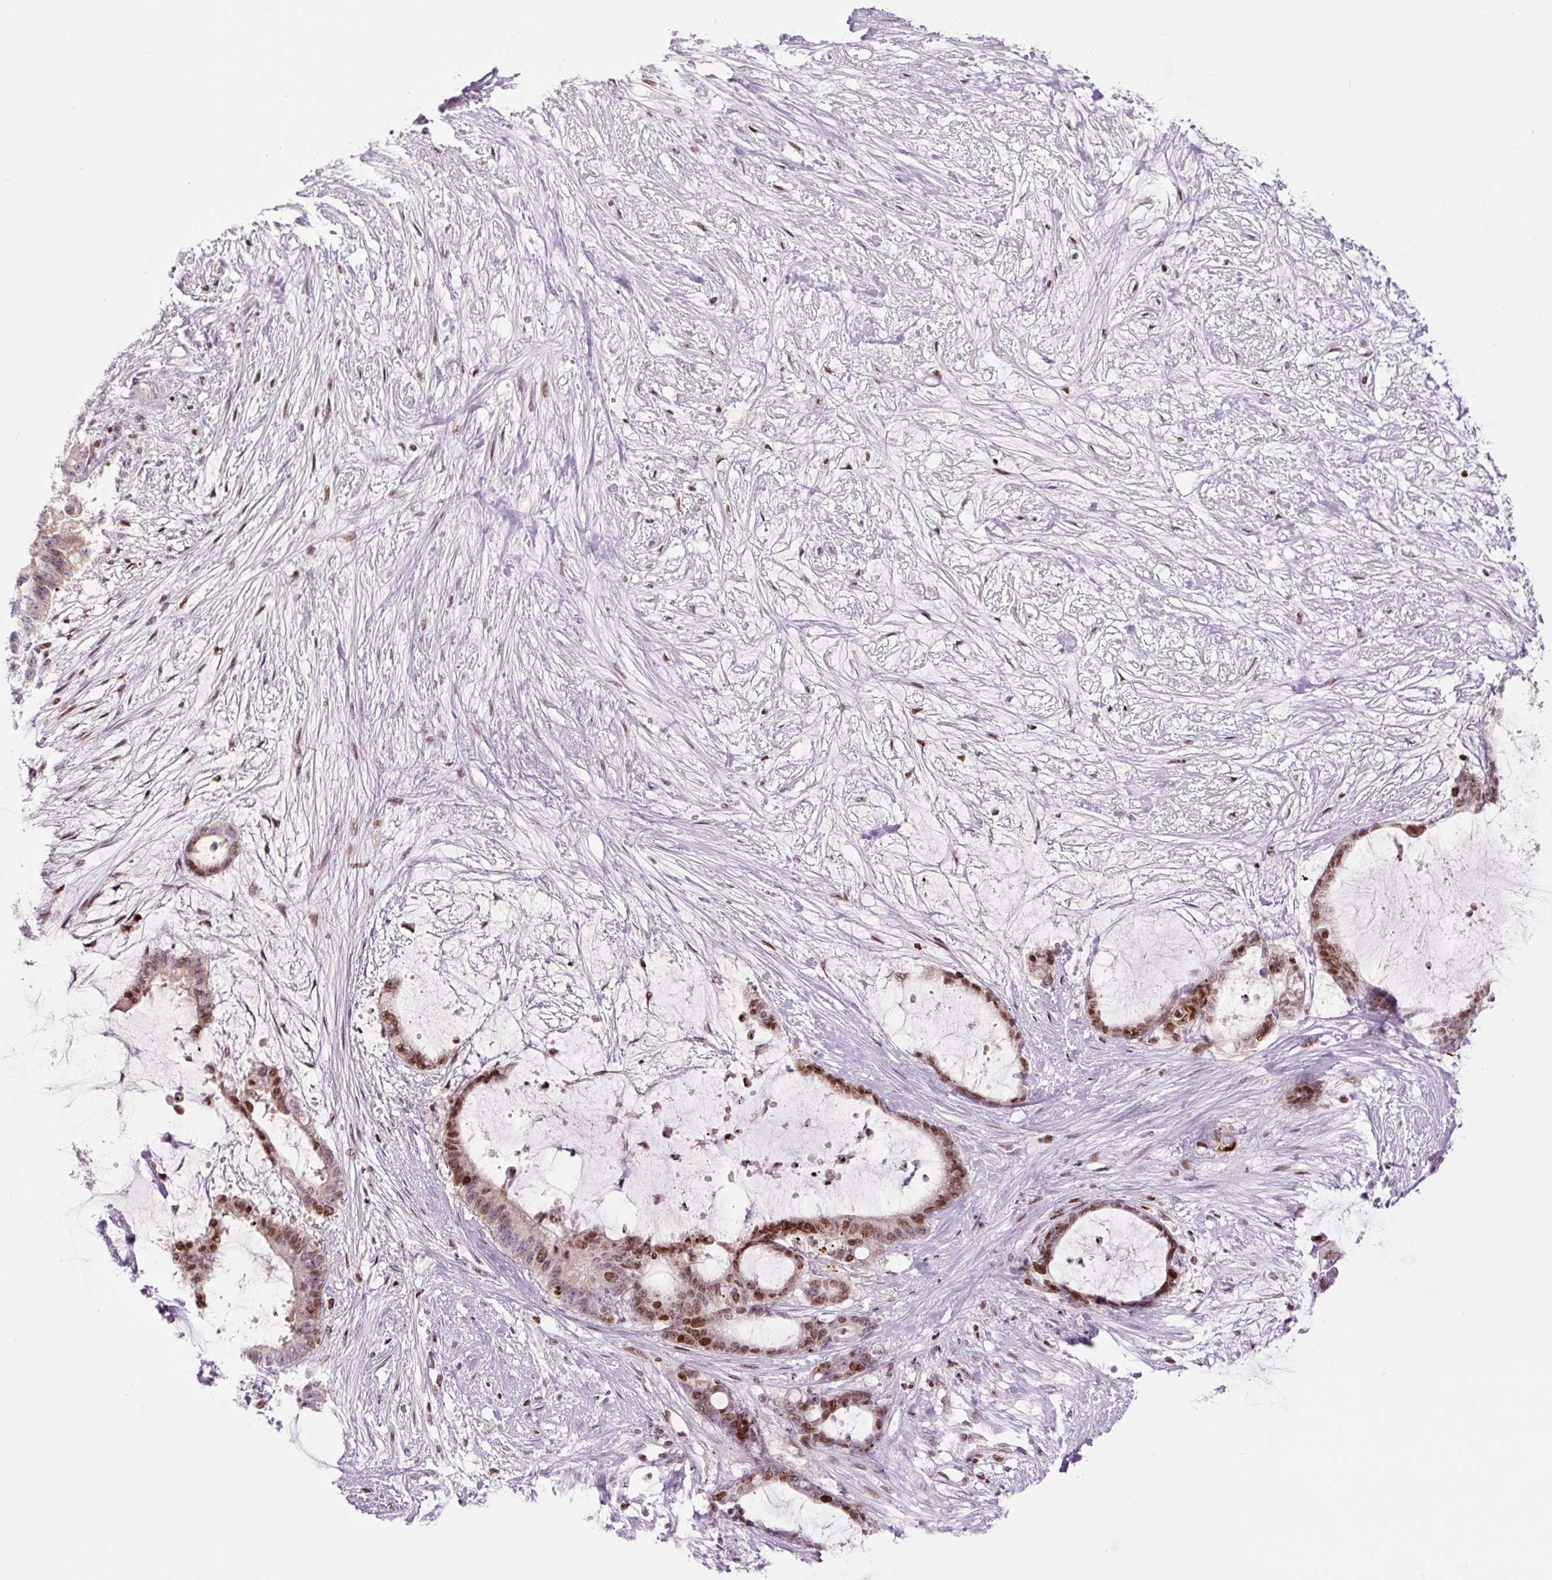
{"staining": {"intensity": "moderate", "quantity": "25%-75%", "location": "nuclear"}, "tissue": "liver cancer", "cell_type": "Tumor cells", "image_type": "cancer", "snomed": [{"axis": "morphology", "description": "Normal tissue, NOS"}, {"axis": "morphology", "description": "Cholangiocarcinoma"}, {"axis": "topography", "description": "Liver"}, {"axis": "topography", "description": "Peripheral nerve tissue"}], "caption": "Immunohistochemical staining of human liver cancer reveals moderate nuclear protein staining in approximately 25%-75% of tumor cells. (DAB (3,3'-diaminobenzidine) IHC with brightfield microscopy, high magnification).", "gene": "TMEM177", "patient": {"sex": "female", "age": 73}}